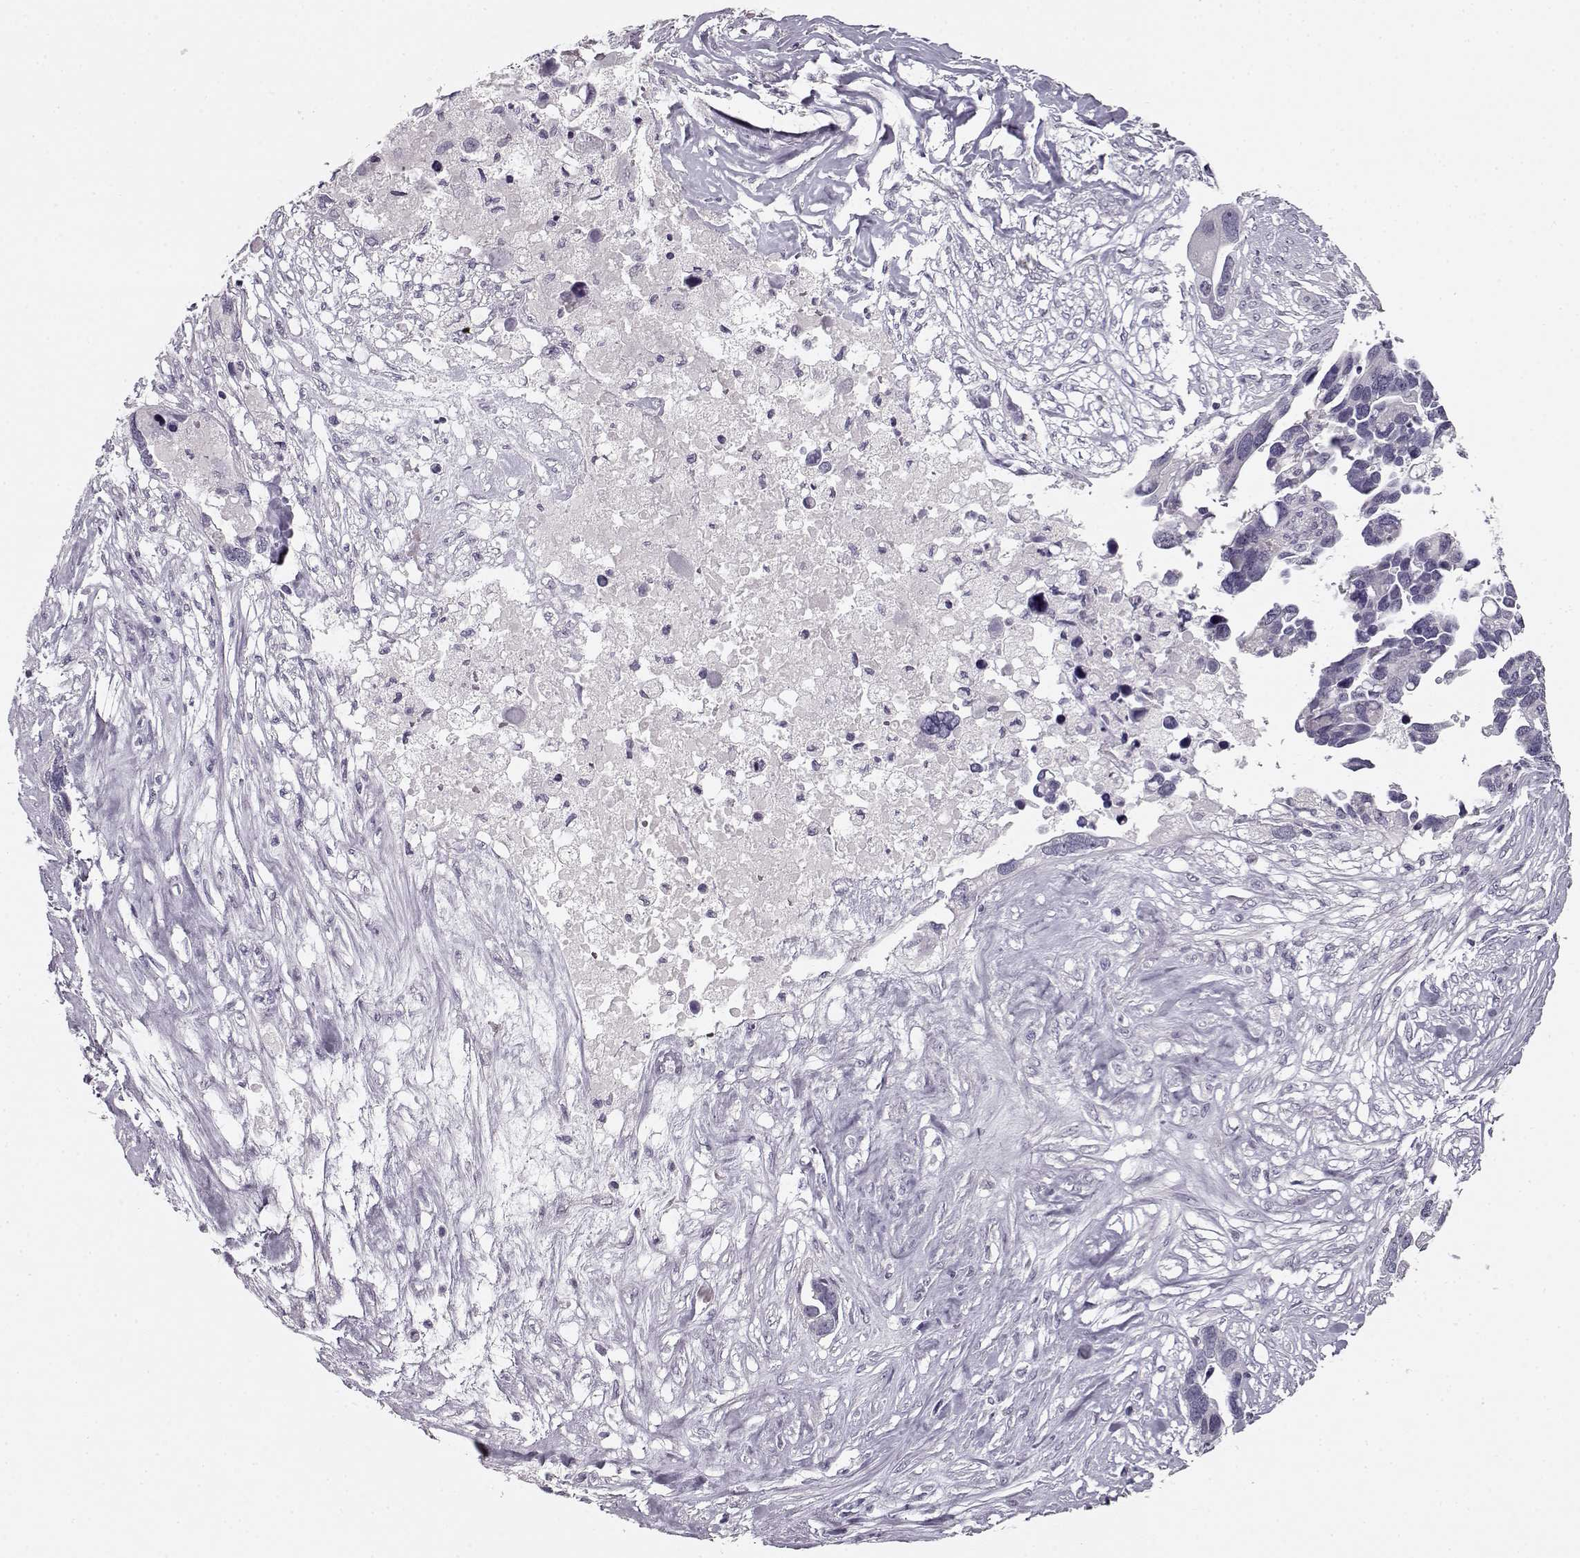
{"staining": {"intensity": "negative", "quantity": "none", "location": "none"}, "tissue": "ovarian cancer", "cell_type": "Tumor cells", "image_type": "cancer", "snomed": [{"axis": "morphology", "description": "Cystadenocarcinoma, serous, NOS"}, {"axis": "topography", "description": "Ovary"}], "caption": "This is a image of immunohistochemistry staining of serous cystadenocarcinoma (ovarian), which shows no positivity in tumor cells.", "gene": "RP1L1", "patient": {"sex": "female", "age": 54}}